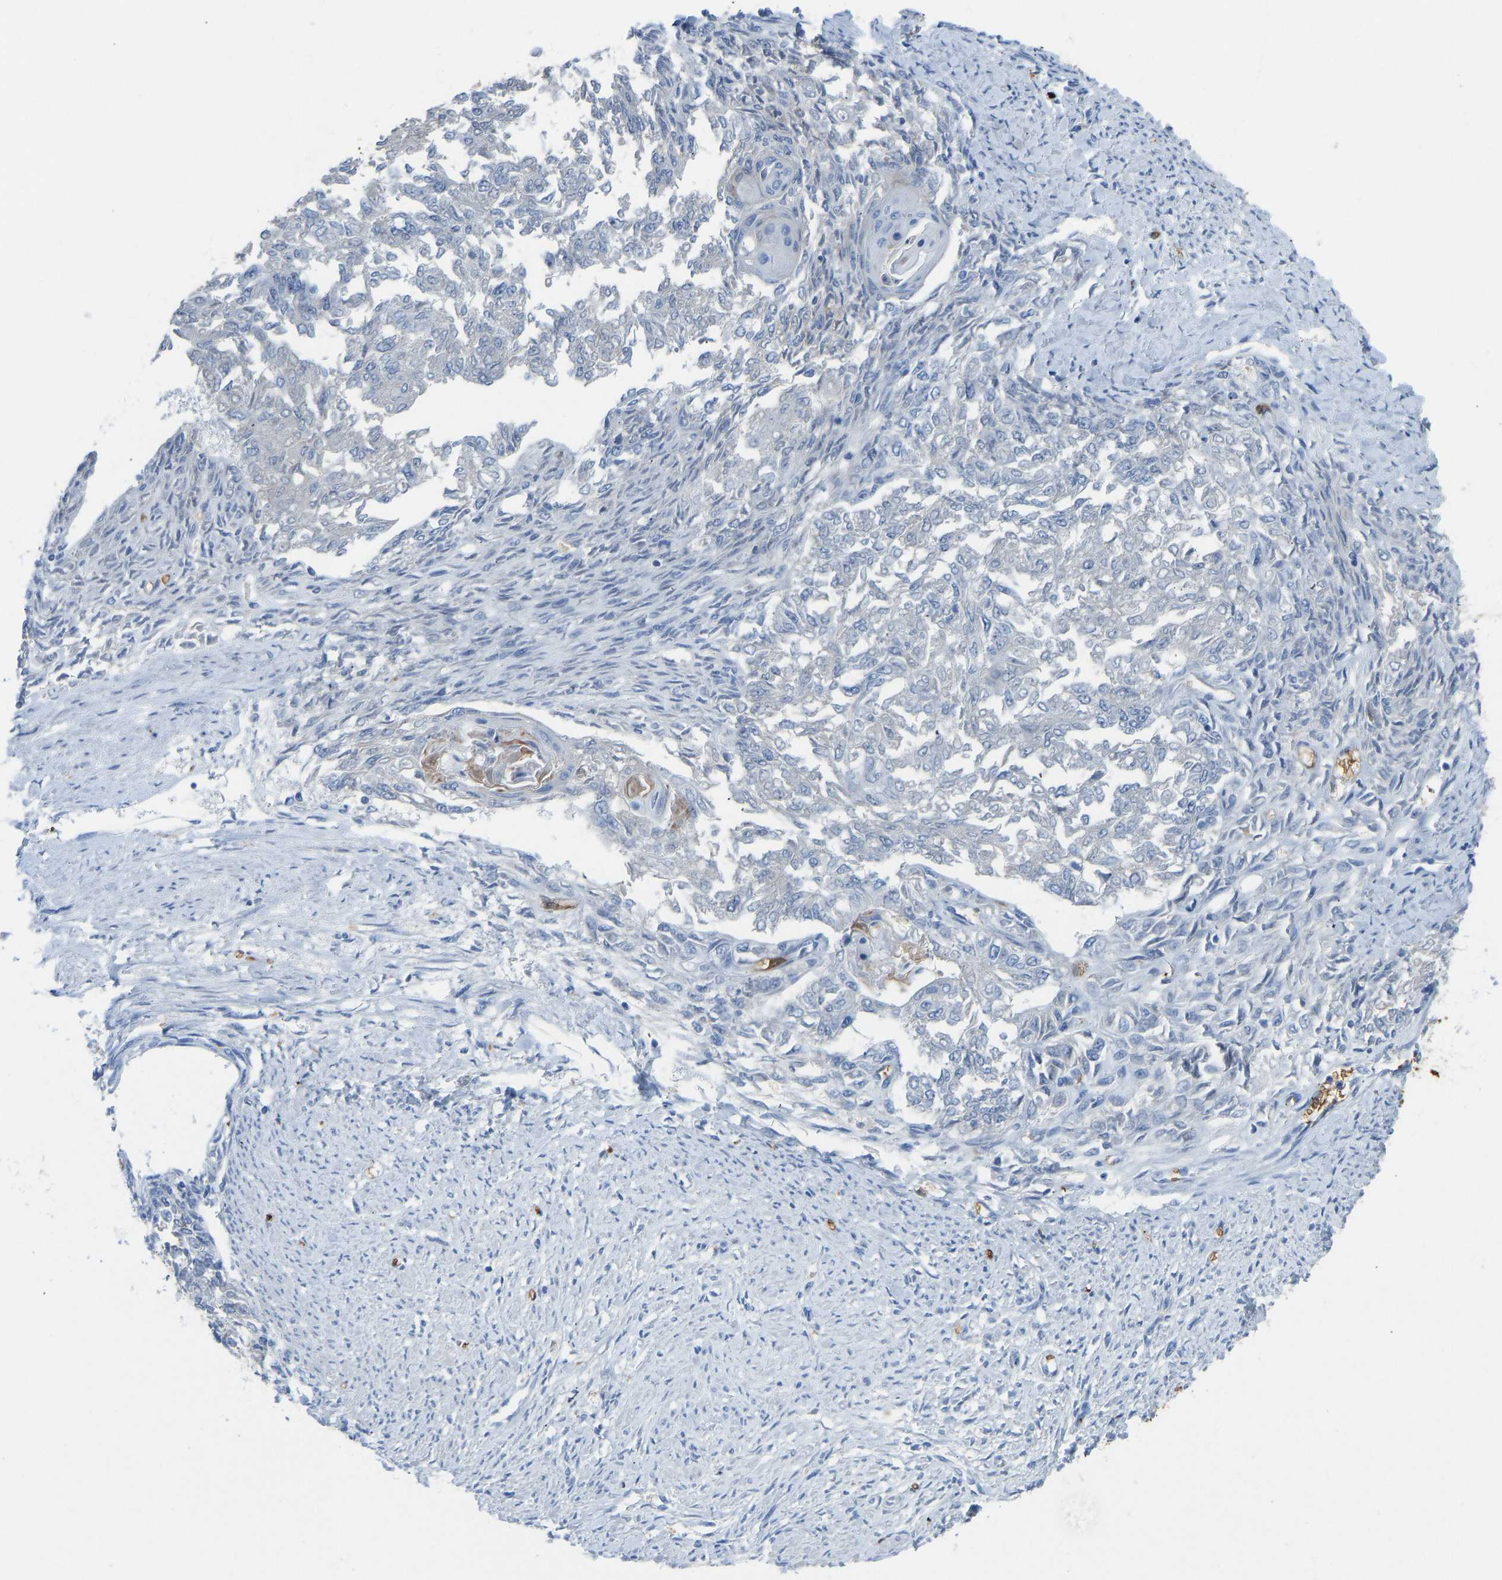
{"staining": {"intensity": "negative", "quantity": "none", "location": "none"}, "tissue": "endometrial cancer", "cell_type": "Tumor cells", "image_type": "cancer", "snomed": [{"axis": "morphology", "description": "Adenocarcinoma, NOS"}, {"axis": "topography", "description": "Endometrium"}], "caption": "High power microscopy image of an IHC histopathology image of endometrial adenocarcinoma, revealing no significant staining in tumor cells. (Brightfield microscopy of DAB immunohistochemistry (IHC) at high magnification).", "gene": "PIGS", "patient": {"sex": "female", "age": 32}}